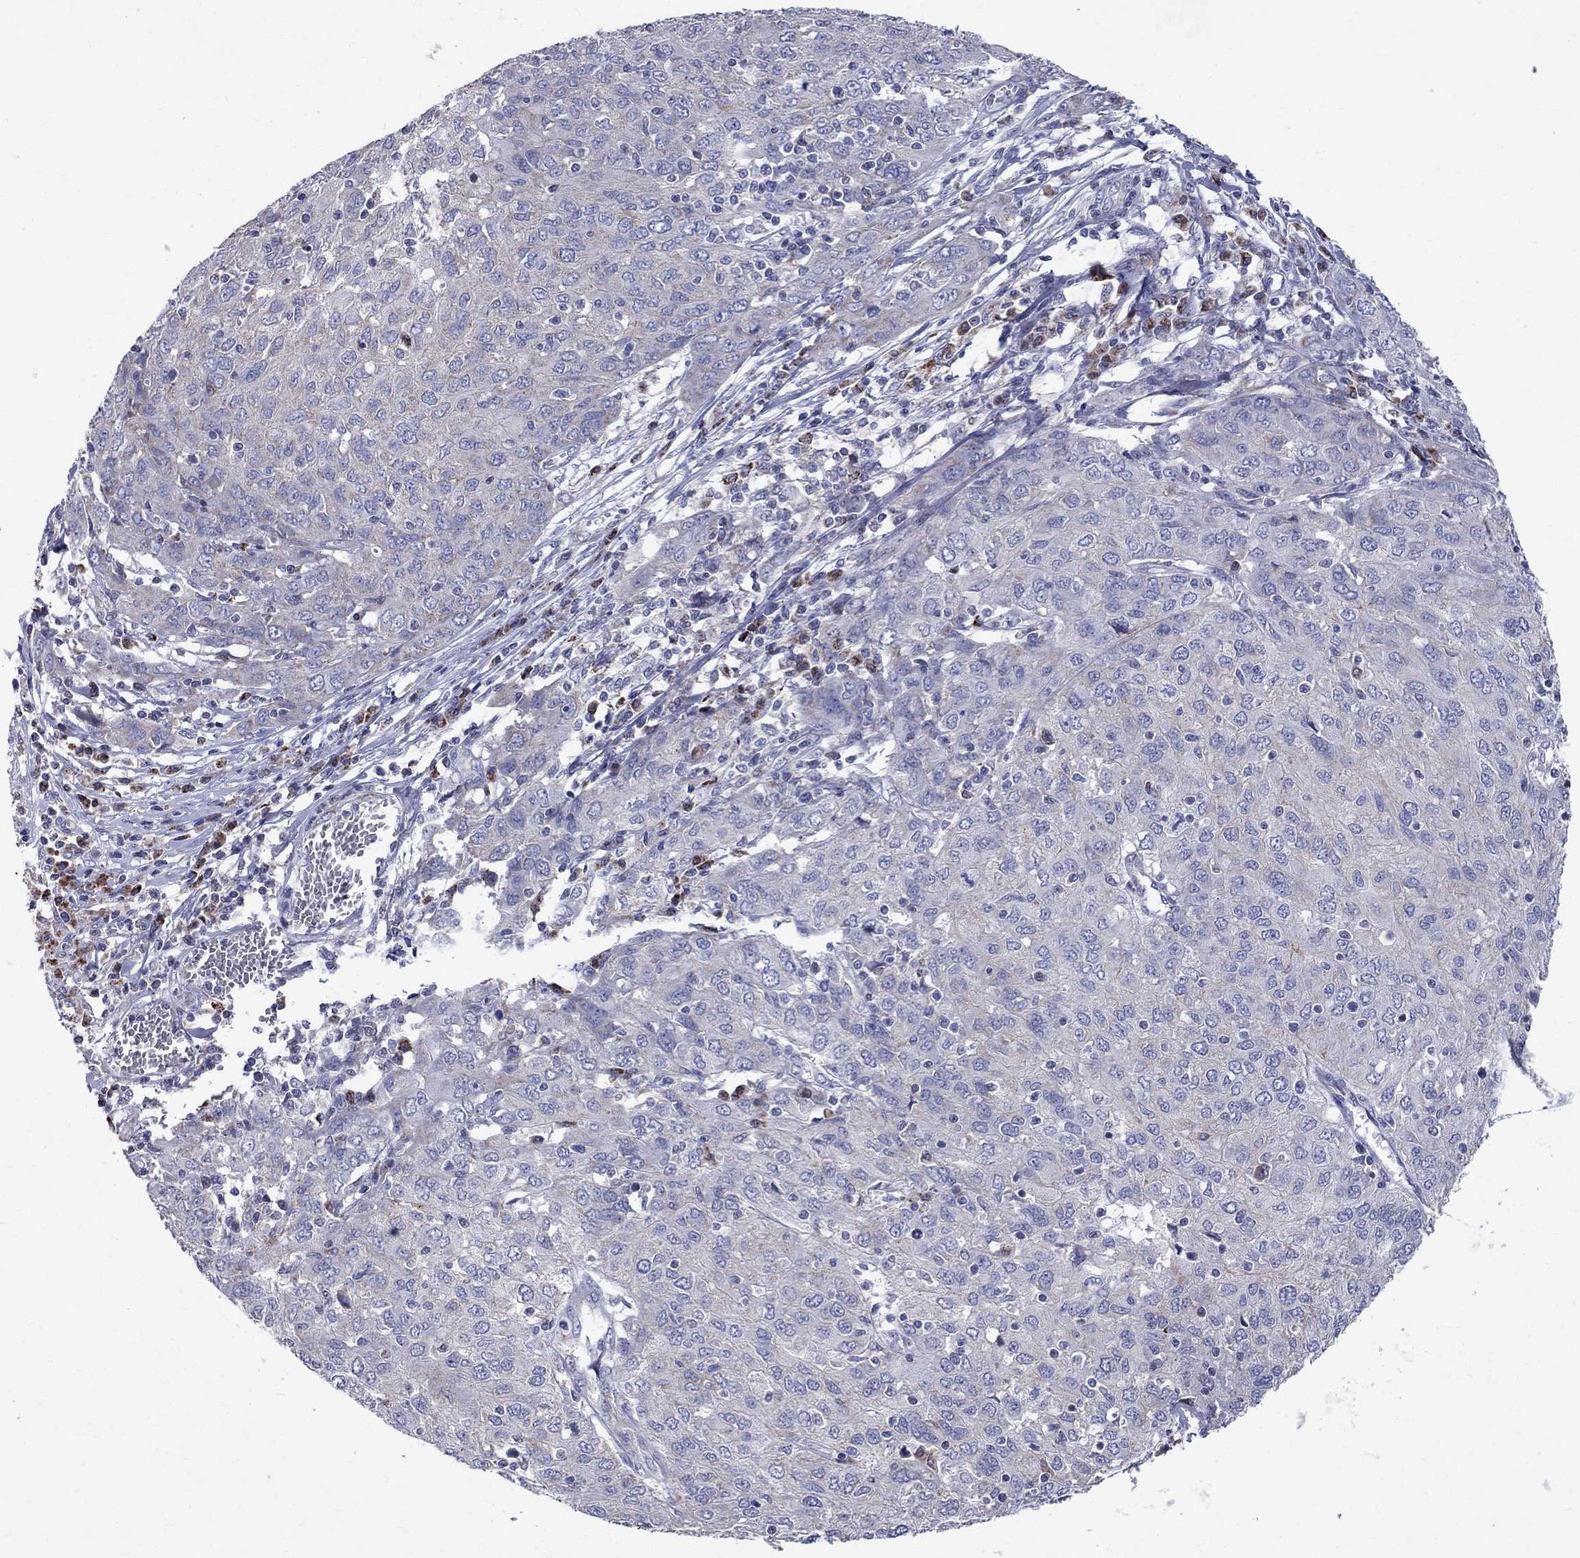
{"staining": {"intensity": "negative", "quantity": "none", "location": "none"}, "tissue": "ovarian cancer", "cell_type": "Tumor cells", "image_type": "cancer", "snomed": [{"axis": "morphology", "description": "Carcinoma, endometroid"}, {"axis": "topography", "description": "Ovary"}], "caption": "Tumor cells are negative for brown protein staining in ovarian endometroid carcinoma. The staining was performed using DAB (3,3'-diaminobenzidine) to visualize the protein expression in brown, while the nuclei were stained in blue with hematoxylin (Magnification: 20x).", "gene": "SLC4A10", "patient": {"sex": "female", "age": 50}}